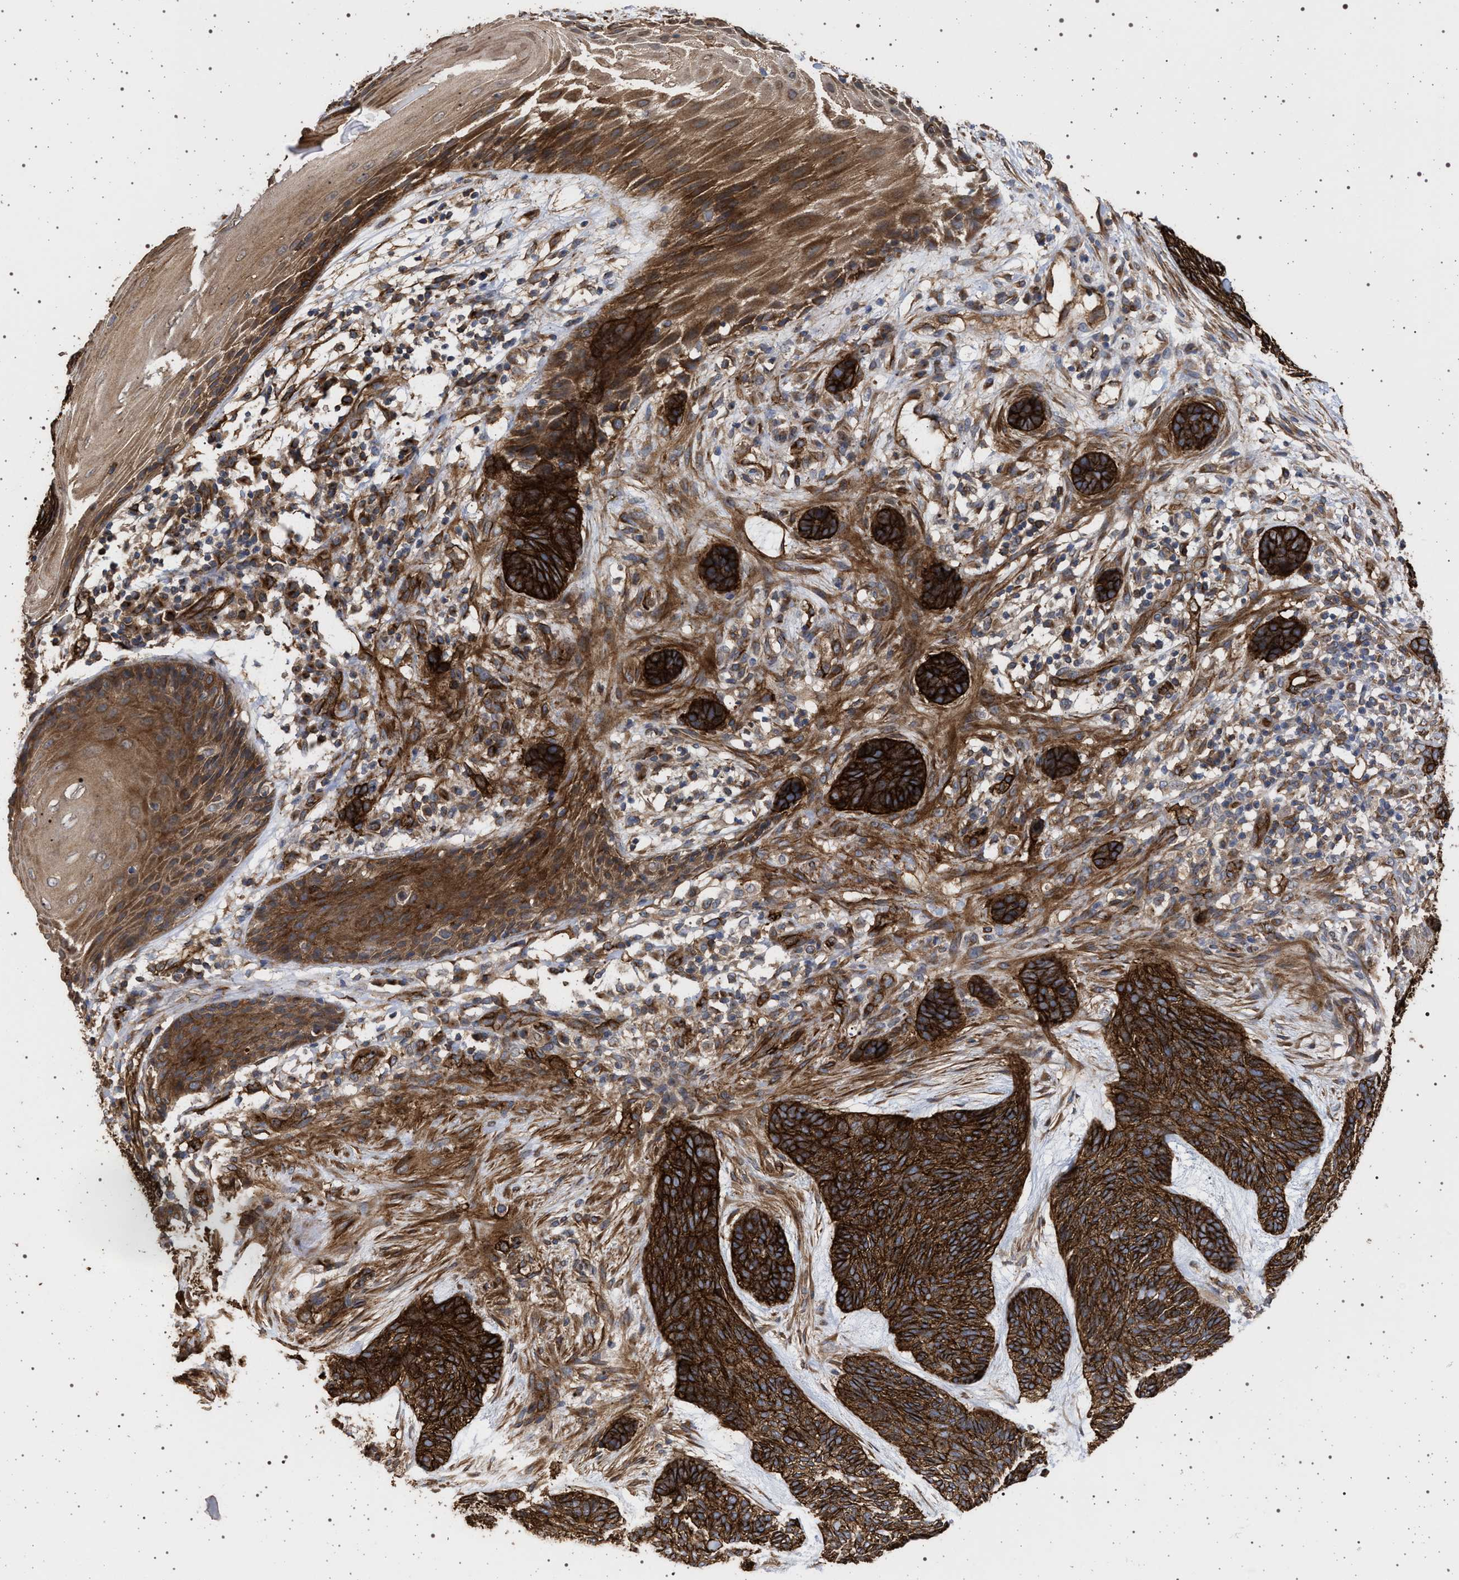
{"staining": {"intensity": "strong", "quantity": ">75%", "location": "cytoplasmic/membranous"}, "tissue": "skin cancer", "cell_type": "Tumor cells", "image_type": "cancer", "snomed": [{"axis": "morphology", "description": "Basal cell carcinoma"}, {"axis": "topography", "description": "Skin"}], "caption": "Brown immunohistochemical staining in human skin cancer (basal cell carcinoma) exhibits strong cytoplasmic/membranous positivity in approximately >75% of tumor cells. Using DAB (3,3'-diaminobenzidine) (brown) and hematoxylin (blue) stains, captured at high magnification using brightfield microscopy.", "gene": "IFT20", "patient": {"sex": "male", "age": 55}}